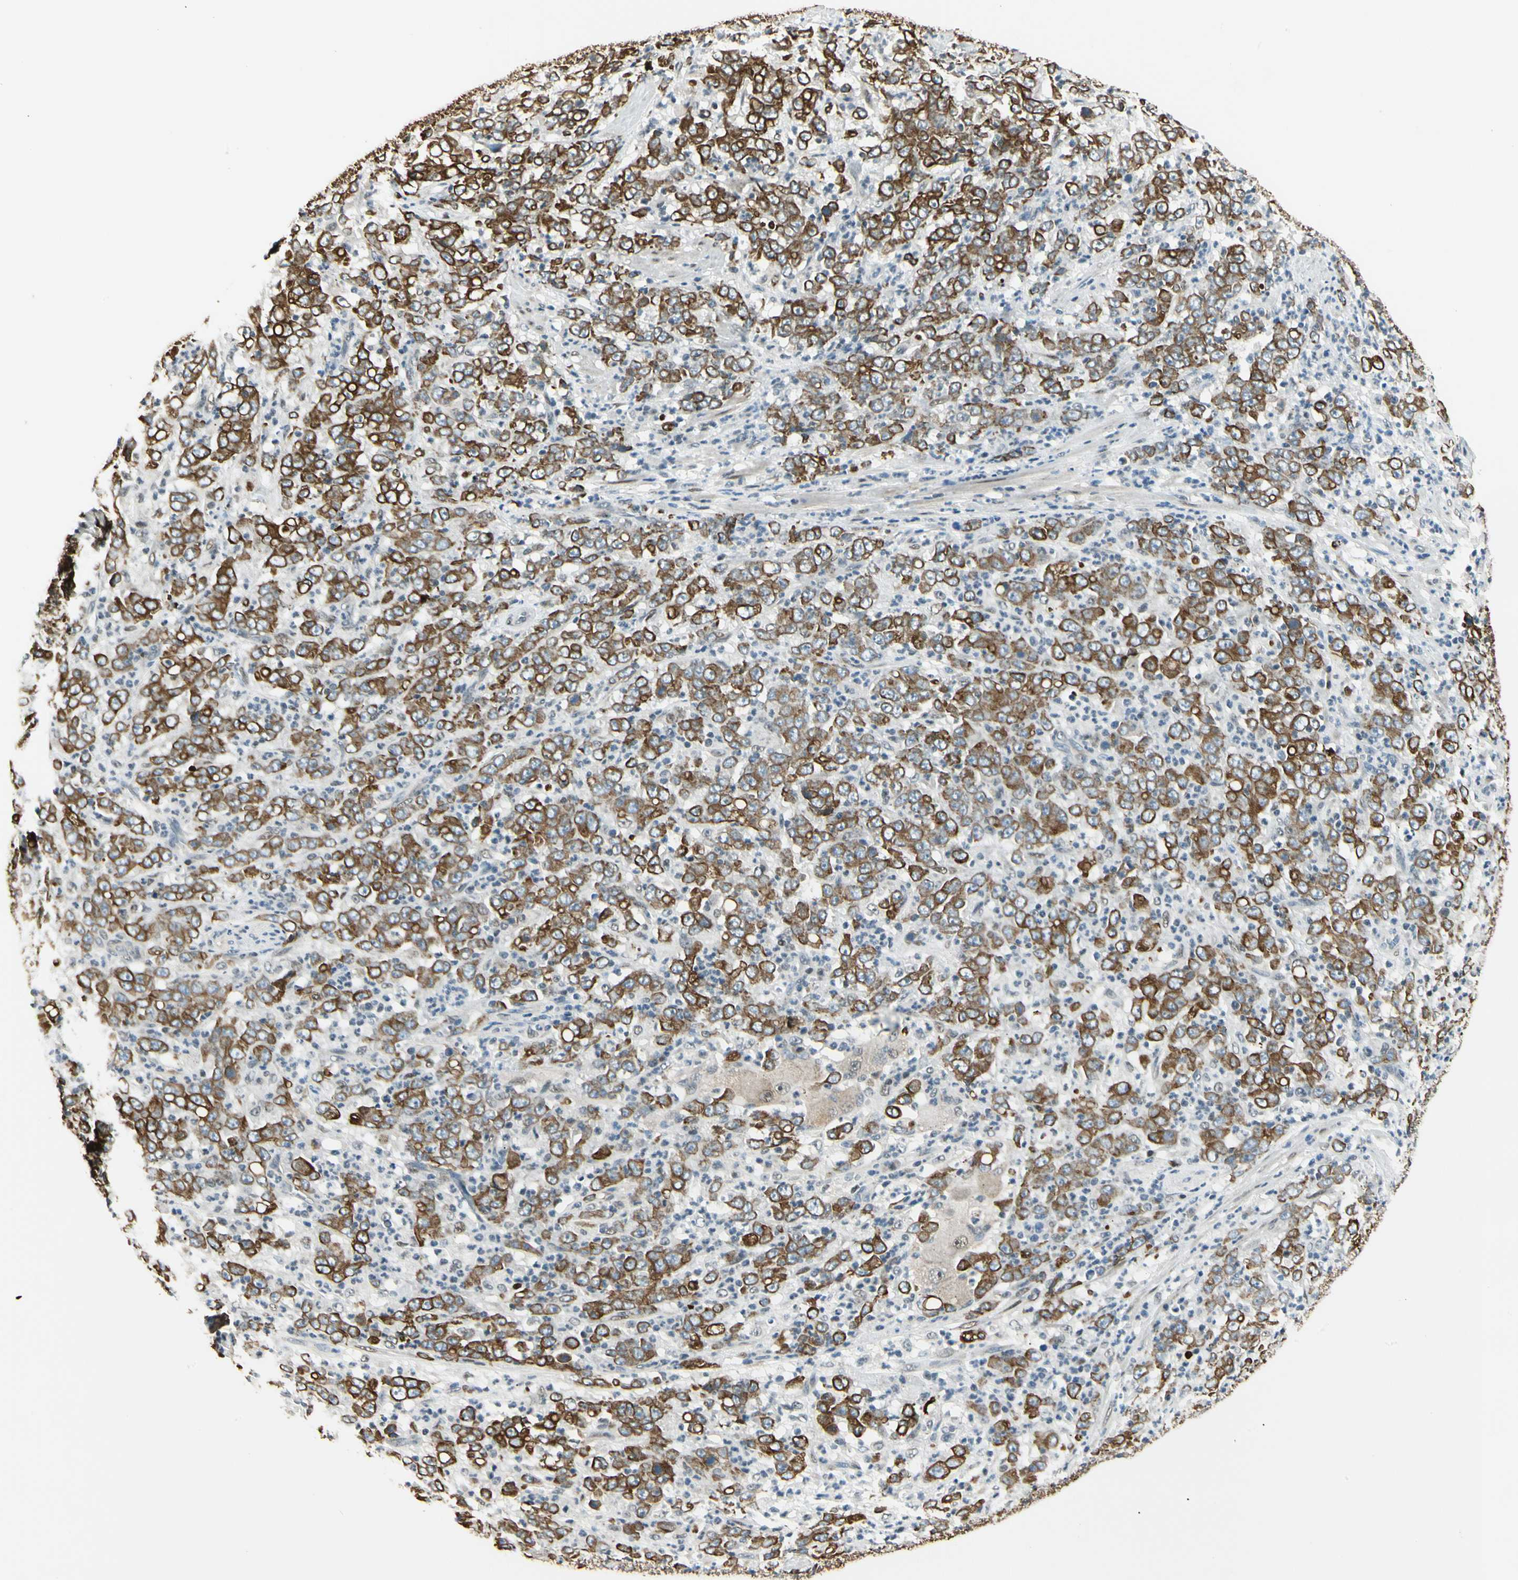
{"staining": {"intensity": "strong", "quantity": ">75%", "location": "cytoplasmic/membranous"}, "tissue": "stomach cancer", "cell_type": "Tumor cells", "image_type": "cancer", "snomed": [{"axis": "morphology", "description": "Adenocarcinoma, NOS"}, {"axis": "topography", "description": "Stomach, lower"}], "caption": "Immunohistochemical staining of stomach adenocarcinoma reveals high levels of strong cytoplasmic/membranous protein expression in about >75% of tumor cells.", "gene": "ATXN1", "patient": {"sex": "female", "age": 71}}